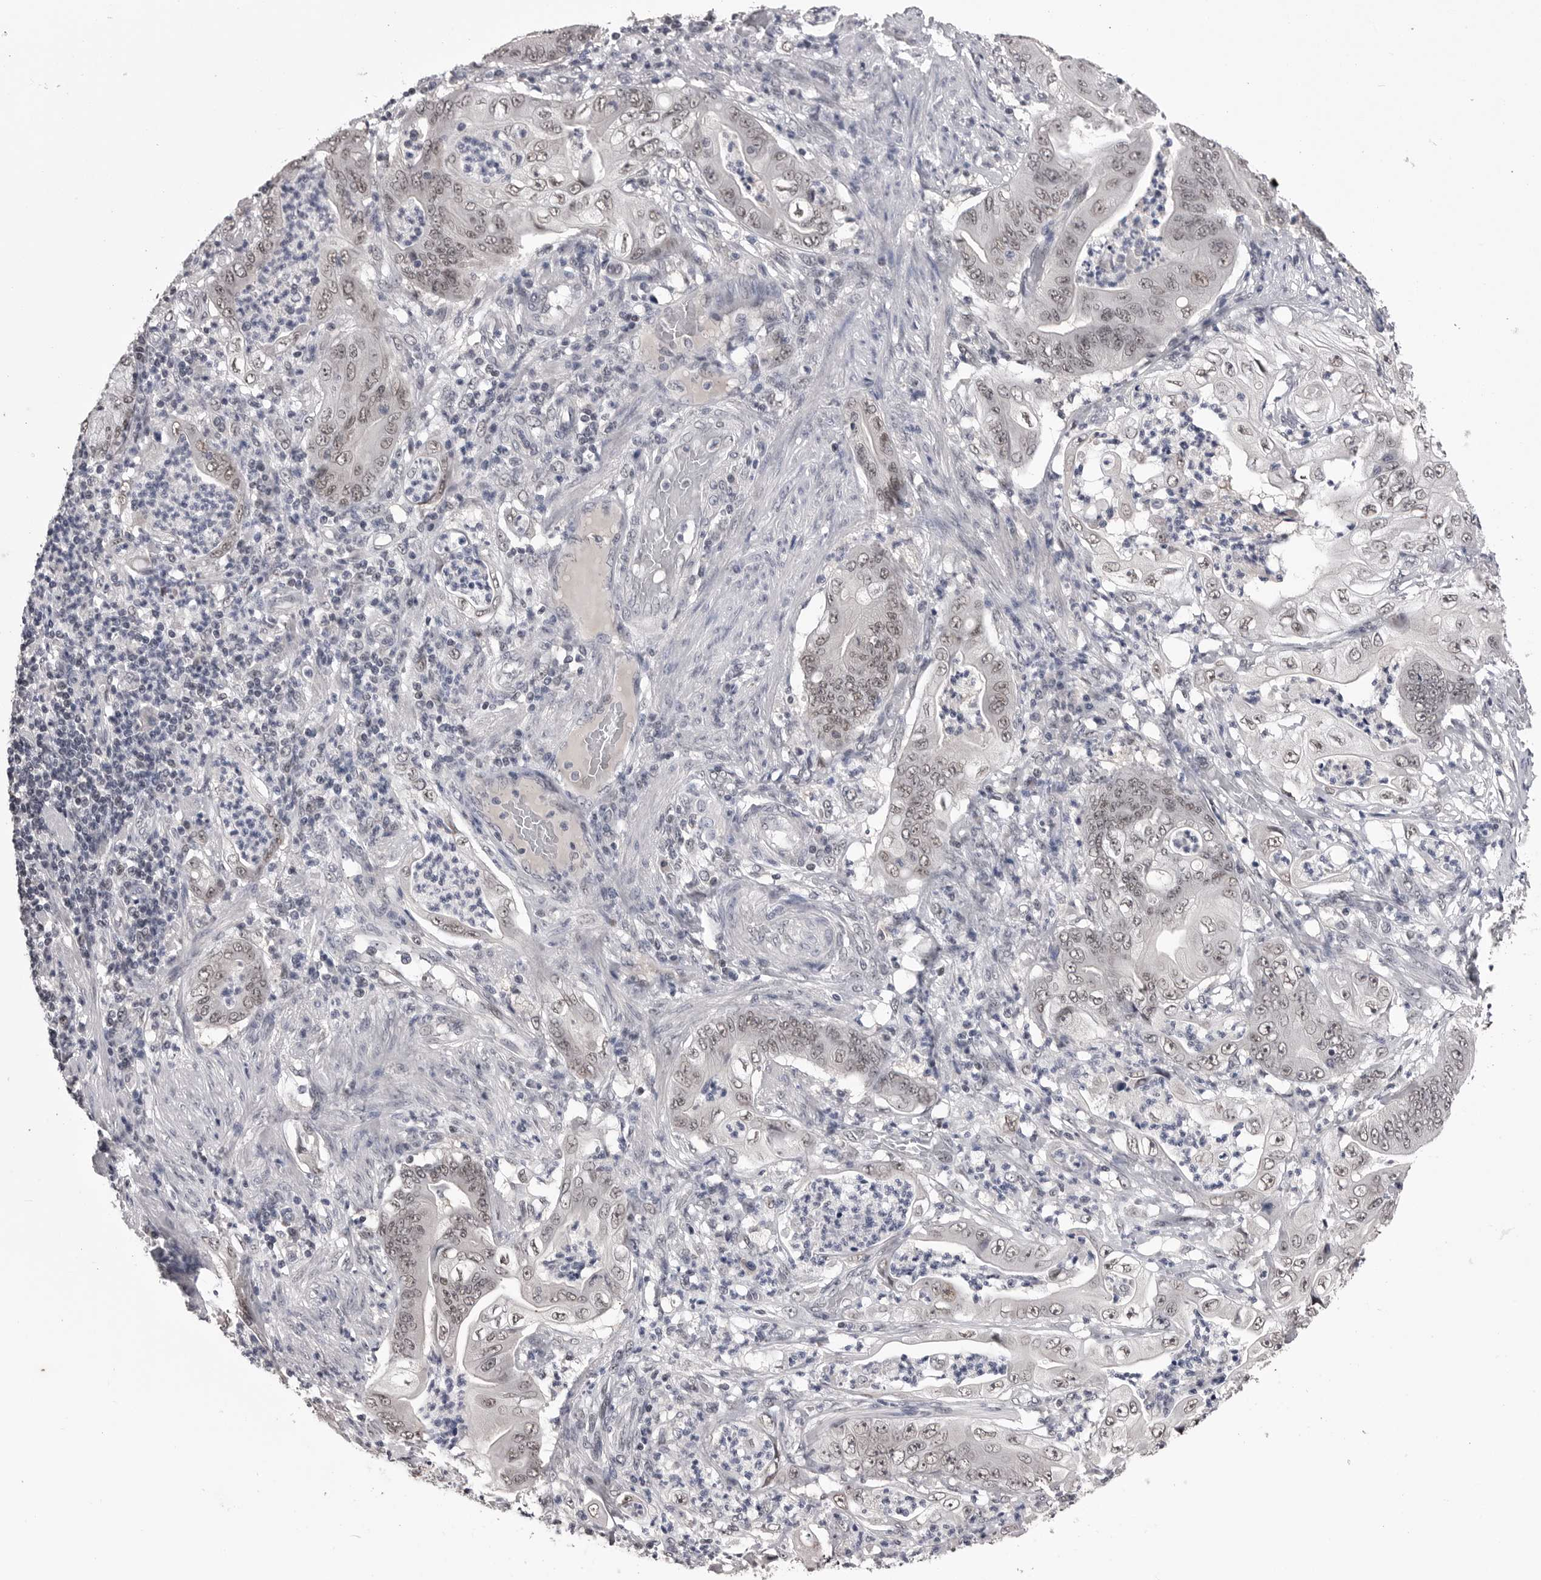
{"staining": {"intensity": "weak", "quantity": ">75%", "location": "nuclear"}, "tissue": "stomach cancer", "cell_type": "Tumor cells", "image_type": "cancer", "snomed": [{"axis": "morphology", "description": "Adenocarcinoma, NOS"}, {"axis": "topography", "description": "Stomach"}], "caption": "Stomach cancer stained with a brown dye exhibits weak nuclear positive positivity in about >75% of tumor cells.", "gene": "DLG2", "patient": {"sex": "female", "age": 73}}